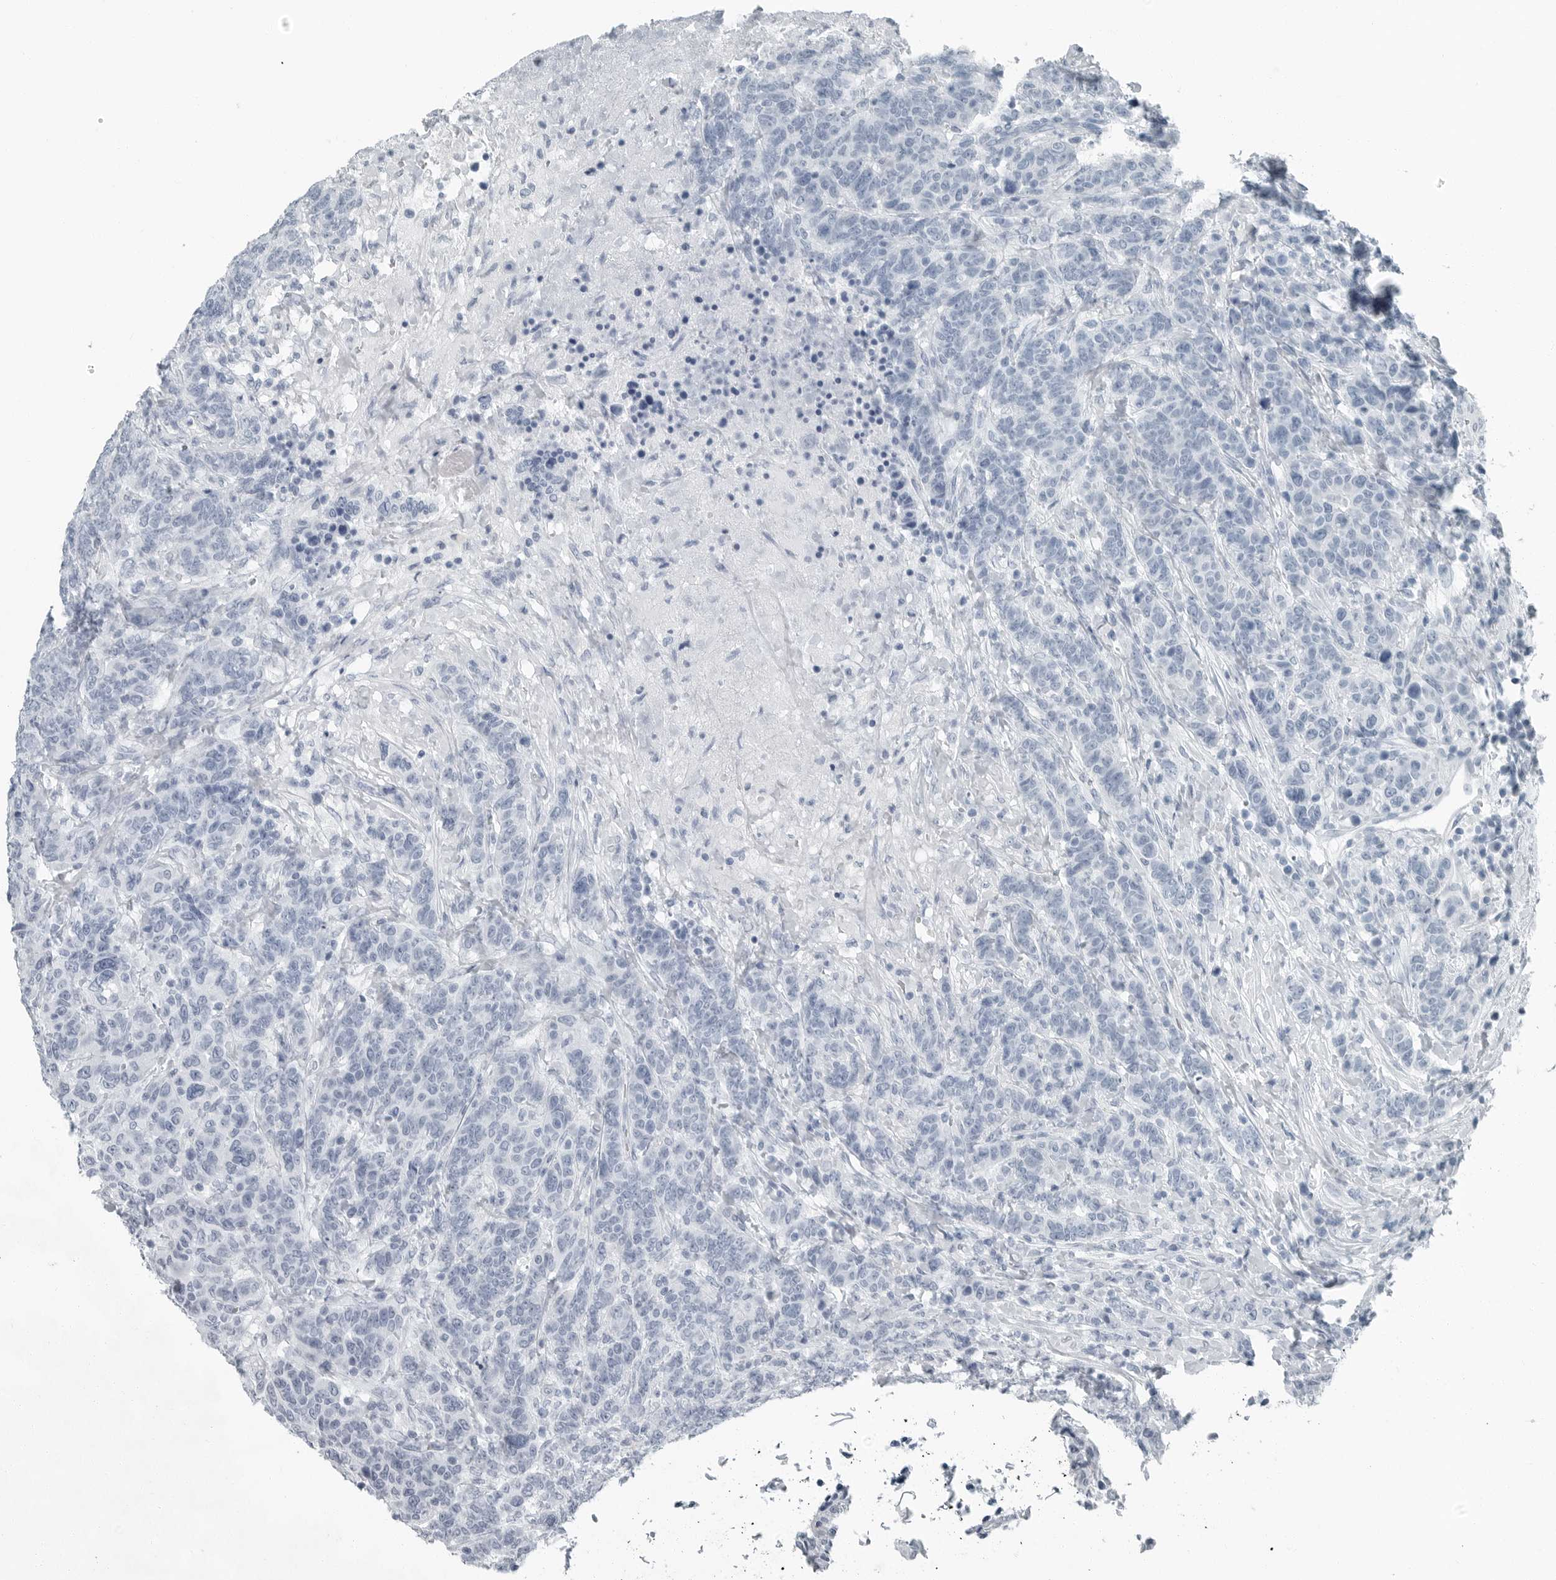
{"staining": {"intensity": "negative", "quantity": "none", "location": "none"}, "tissue": "breast cancer", "cell_type": "Tumor cells", "image_type": "cancer", "snomed": [{"axis": "morphology", "description": "Duct carcinoma"}, {"axis": "topography", "description": "Breast"}], "caption": "Immunohistochemical staining of breast cancer (intraductal carcinoma) shows no significant positivity in tumor cells.", "gene": "FABP6", "patient": {"sex": "female", "age": 37}}